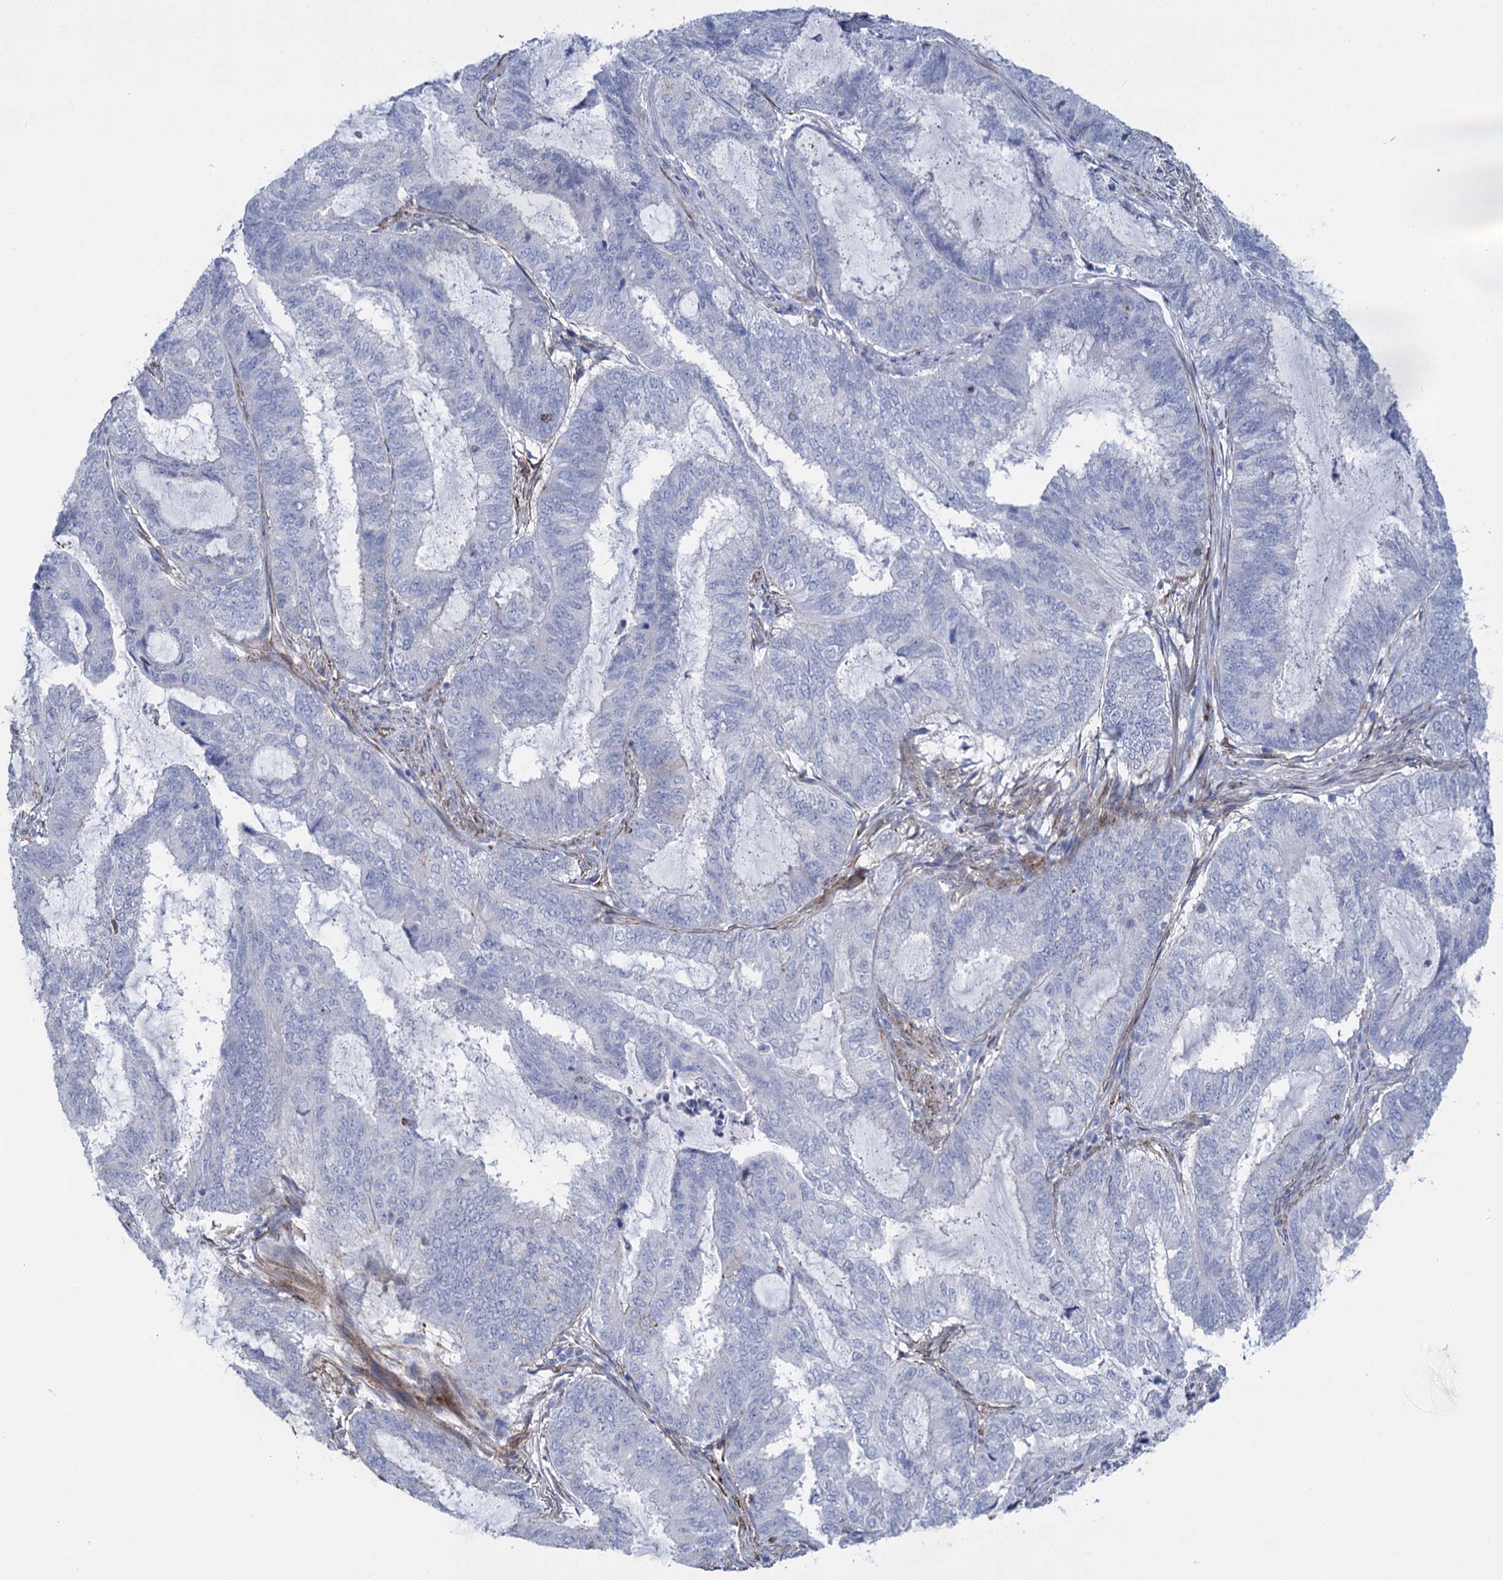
{"staining": {"intensity": "negative", "quantity": "none", "location": "none"}, "tissue": "endometrial cancer", "cell_type": "Tumor cells", "image_type": "cancer", "snomed": [{"axis": "morphology", "description": "Adenocarcinoma, NOS"}, {"axis": "topography", "description": "Endometrium"}], "caption": "An IHC photomicrograph of endometrial adenocarcinoma is shown. There is no staining in tumor cells of endometrial adenocarcinoma.", "gene": "SNCG", "patient": {"sex": "female", "age": 51}}